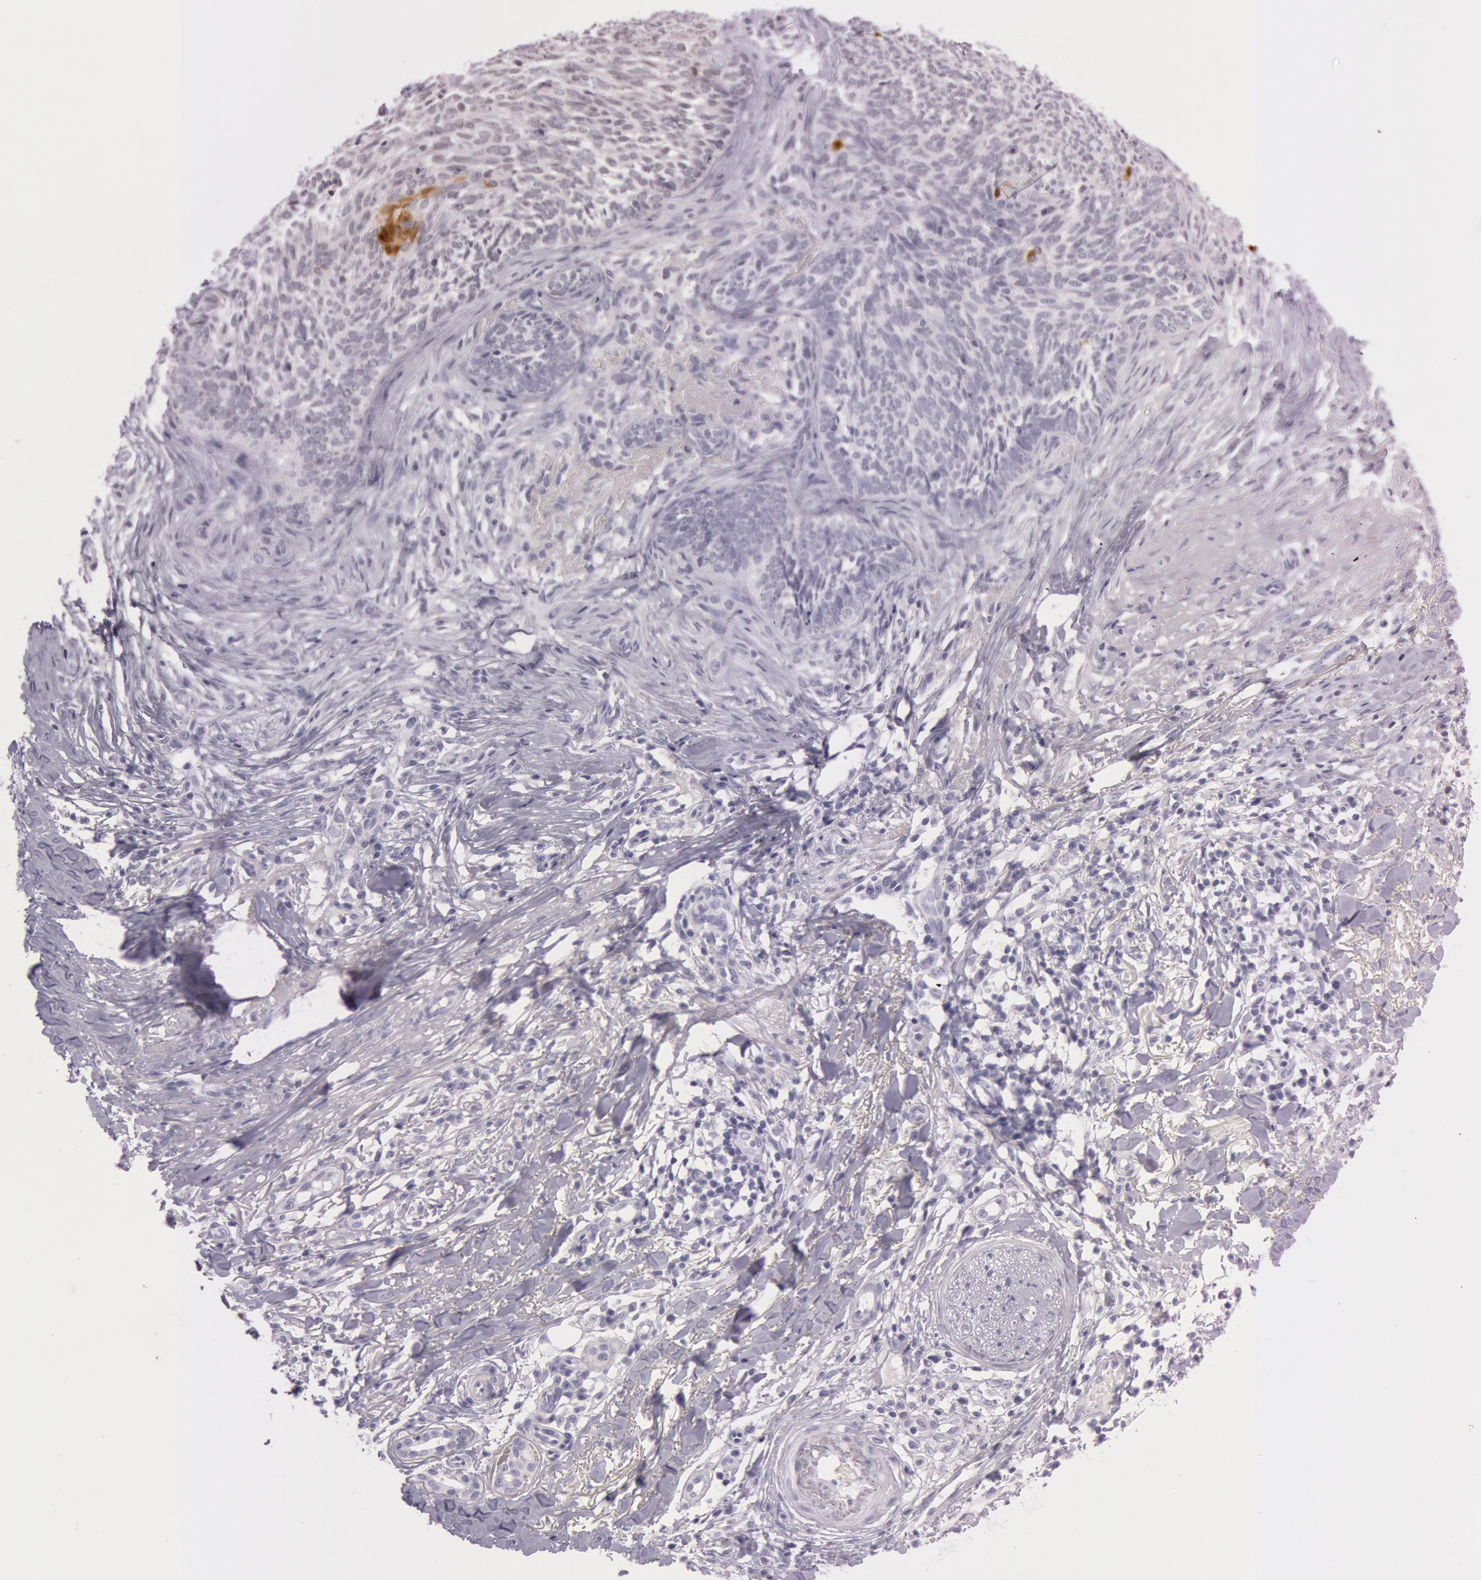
{"staining": {"intensity": "negative", "quantity": "none", "location": "none"}, "tissue": "skin cancer", "cell_type": "Tumor cells", "image_type": "cancer", "snomed": [{"axis": "morphology", "description": "Basal cell carcinoma"}, {"axis": "topography", "description": "Skin"}], "caption": "Skin basal cell carcinoma was stained to show a protein in brown. There is no significant positivity in tumor cells.", "gene": "S100A7", "patient": {"sex": "female", "age": 81}}